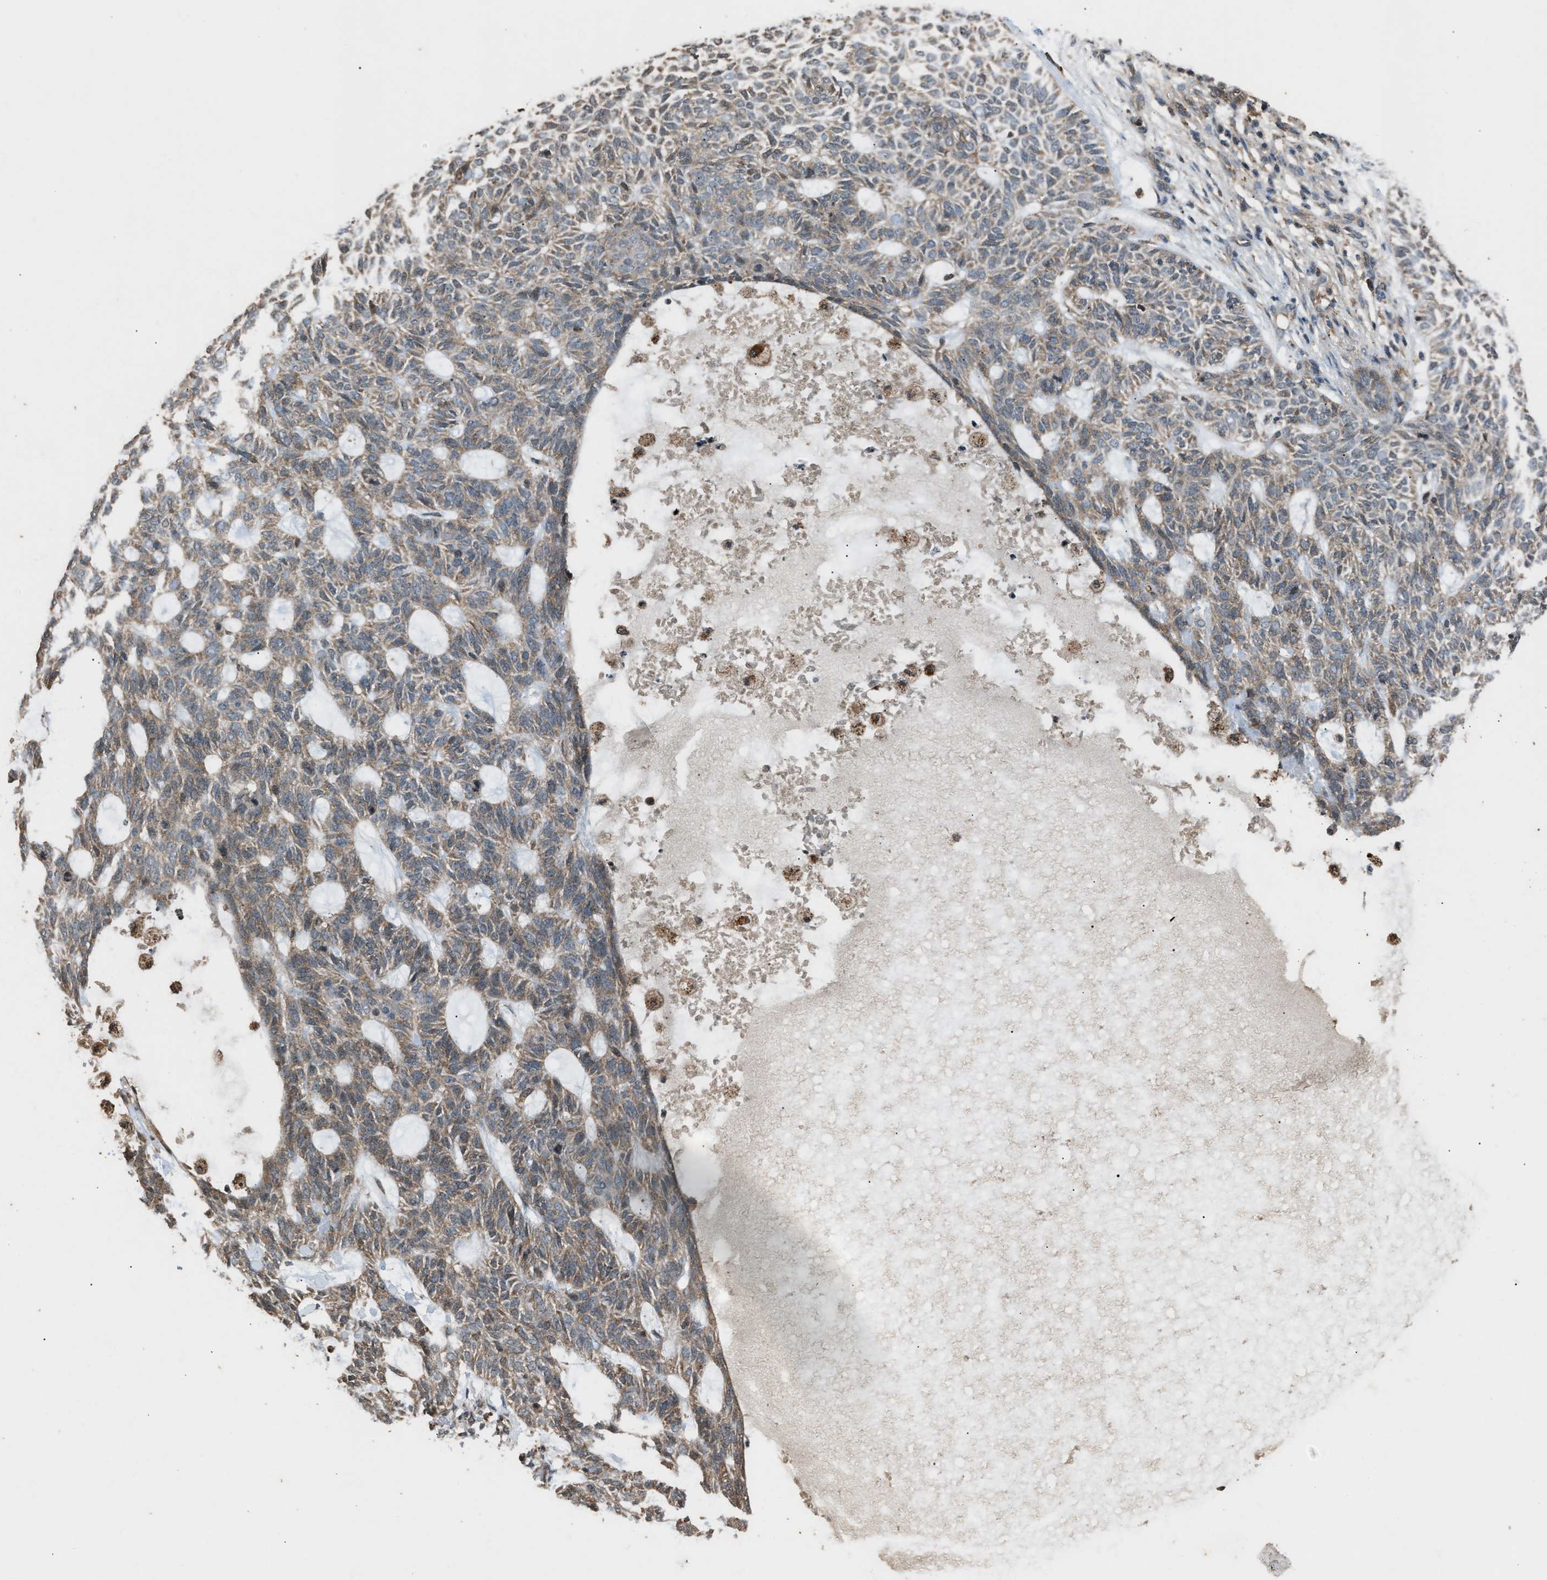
{"staining": {"intensity": "moderate", "quantity": ">75%", "location": "cytoplasmic/membranous"}, "tissue": "skin cancer", "cell_type": "Tumor cells", "image_type": "cancer", "snomed": [{"axis": "morphology", "description": "Basal cell carcinoma"}, {"axis": "topography", "description": "Skin"}], "caption": "Basal cell carcinoma (skin) stained with a protein marker shows moderate staining in tumor cells.", "gene": "PSMD1", "patient": {"sex": "male", "age": 87}}